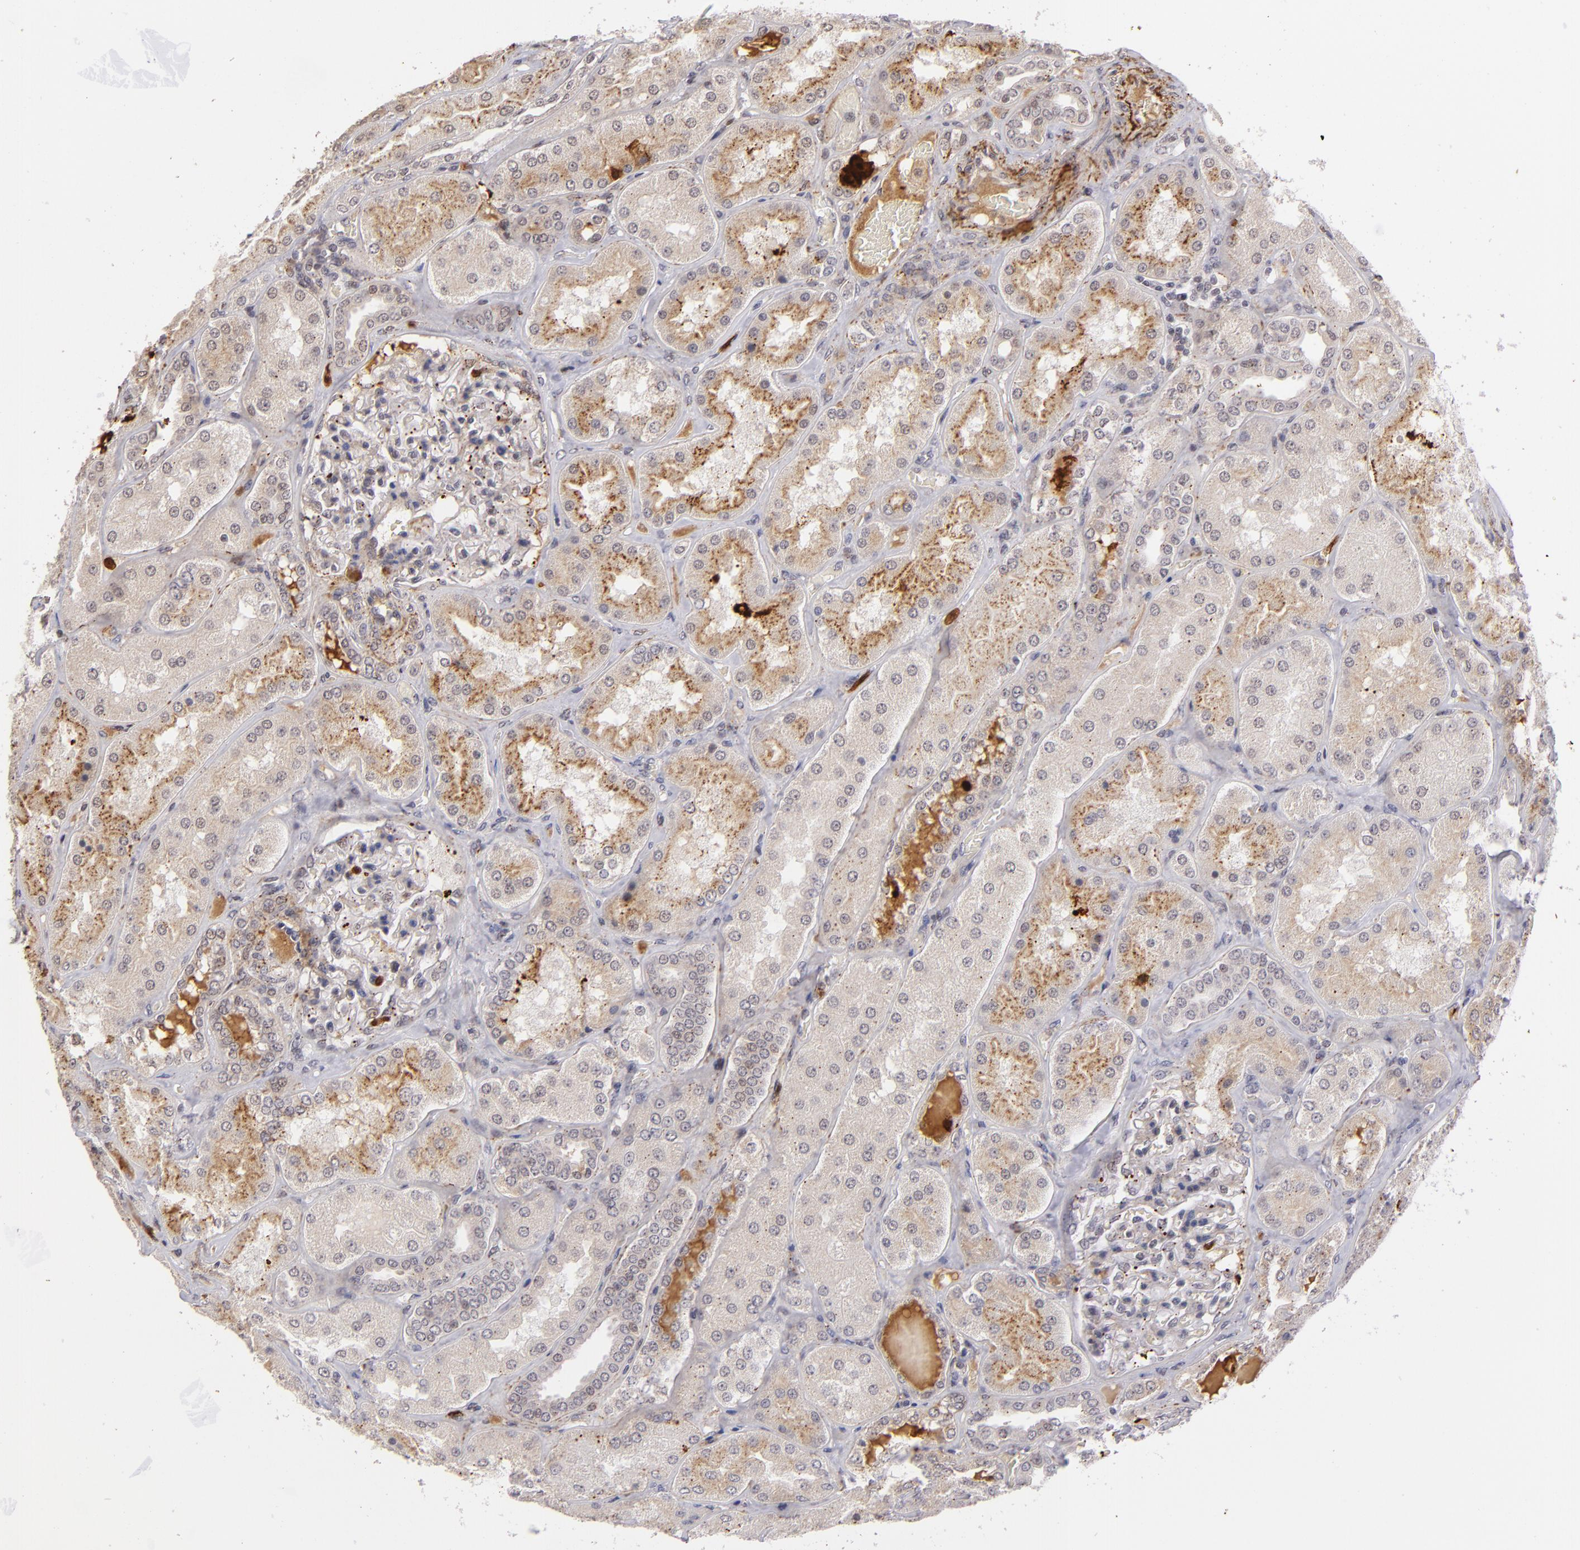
{"staining": {"intensity": "weak", "quantity": "<25%", "location": "nuclear"}, "tissue": "kidney", "cell_type": "Cells in glomeruli", "image_type": "normal", "snomed": [{"axis": "morphology", "description": "Normal tissue, NOS"}, {"axis": "topography", "description": "Kidney"}], "caption": "Photomicrograph shows no significant protein positivity in cells in glomeruli of benign kidney.", "gene": "RXRG", "patient": {"sex": "female", "age": 56}}